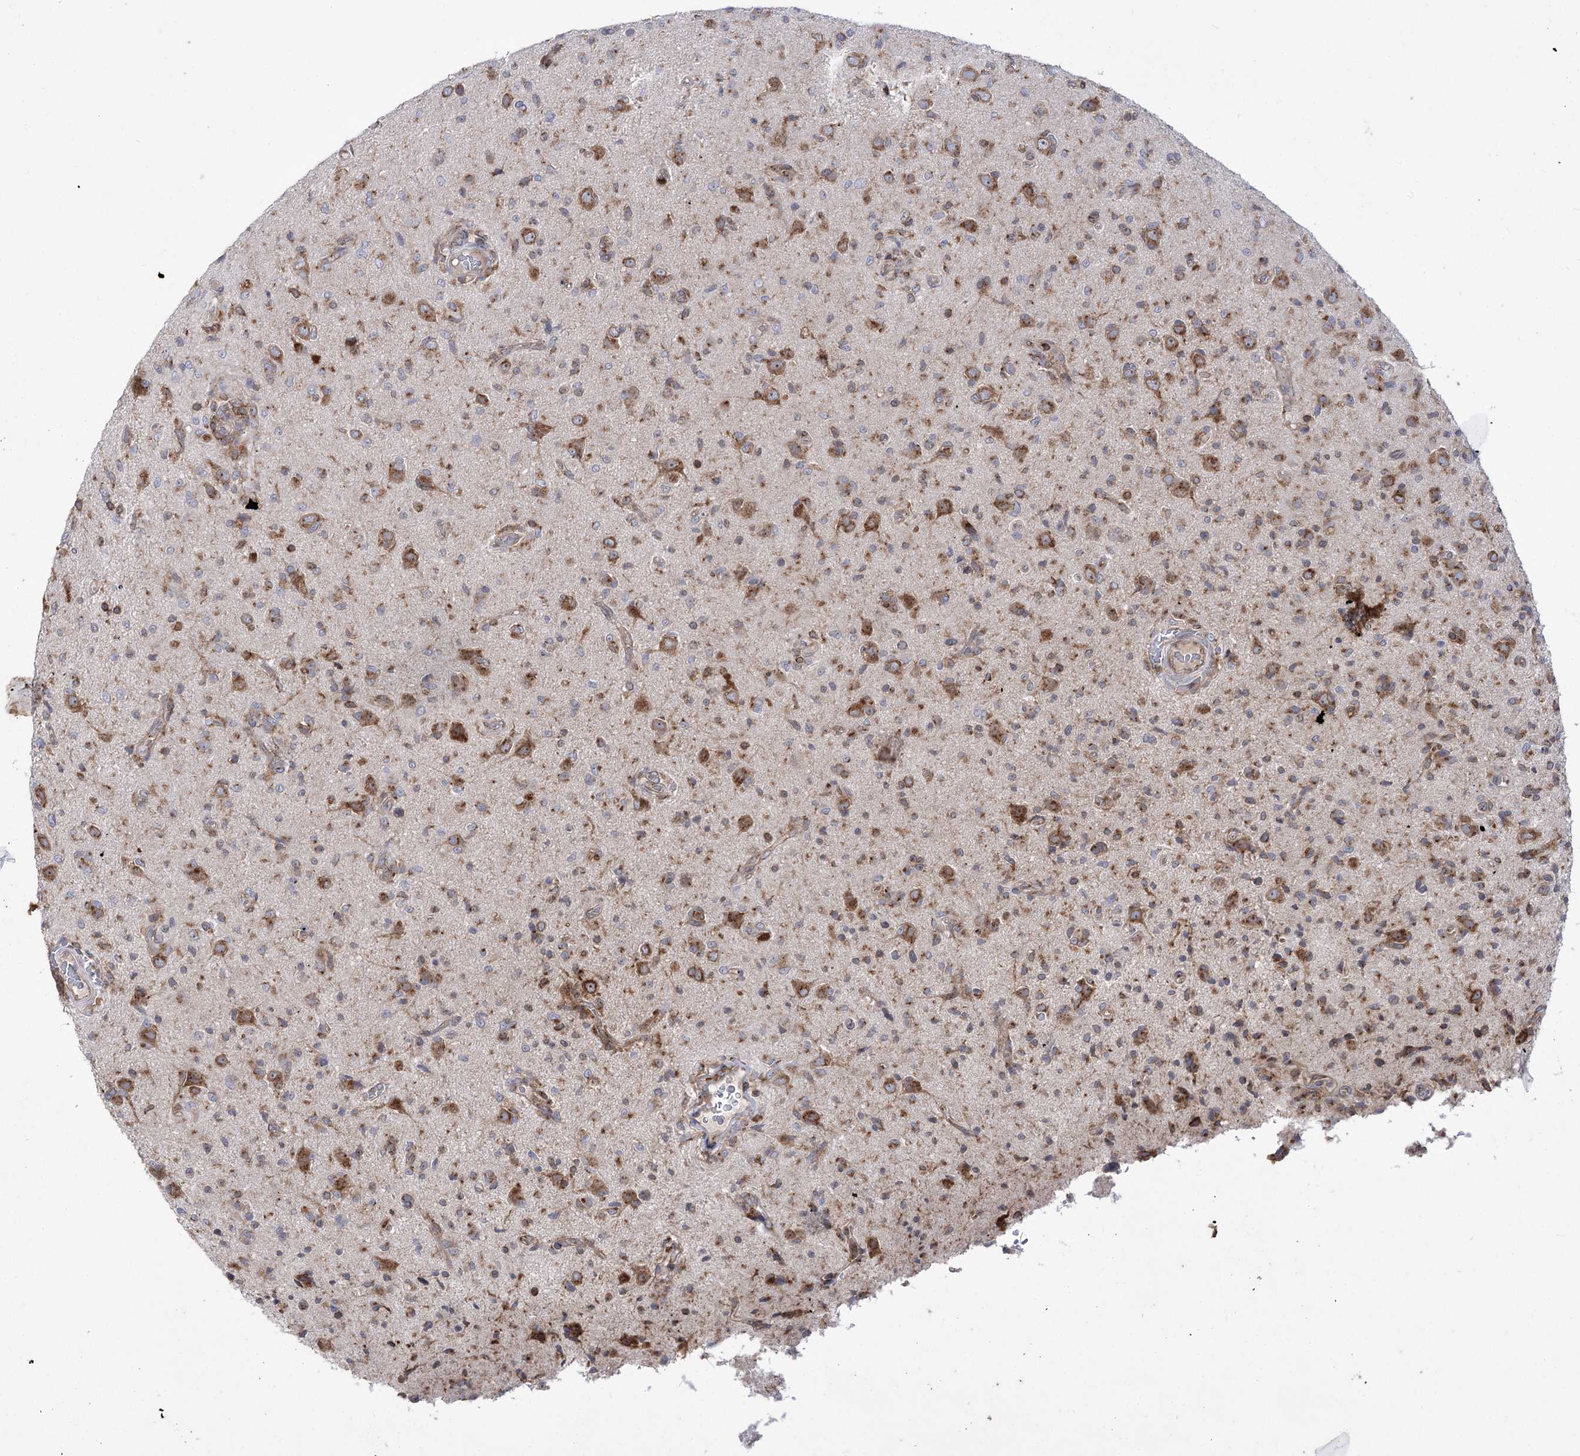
{"staining": {"intensity": "weak", "quantity": "25%-75%", "location": "cytoplasmic/membranous"}, "tissue": "glioma", "cell_type": "Tumor cells", "image_type": "cancer", "snomed": [{"axis": "morphology", "description": "Glioma, malignant, High grade"}, {"axis": "topography", "description": "Brain"}], "caption": "Weak cytoplasmic/membranous staining is identified in approximately 25%-75% of tumor cells in malignant glioma (high-grade).", "gene": "ZNF622", "patient": {"sex": "female", "age": 57}}